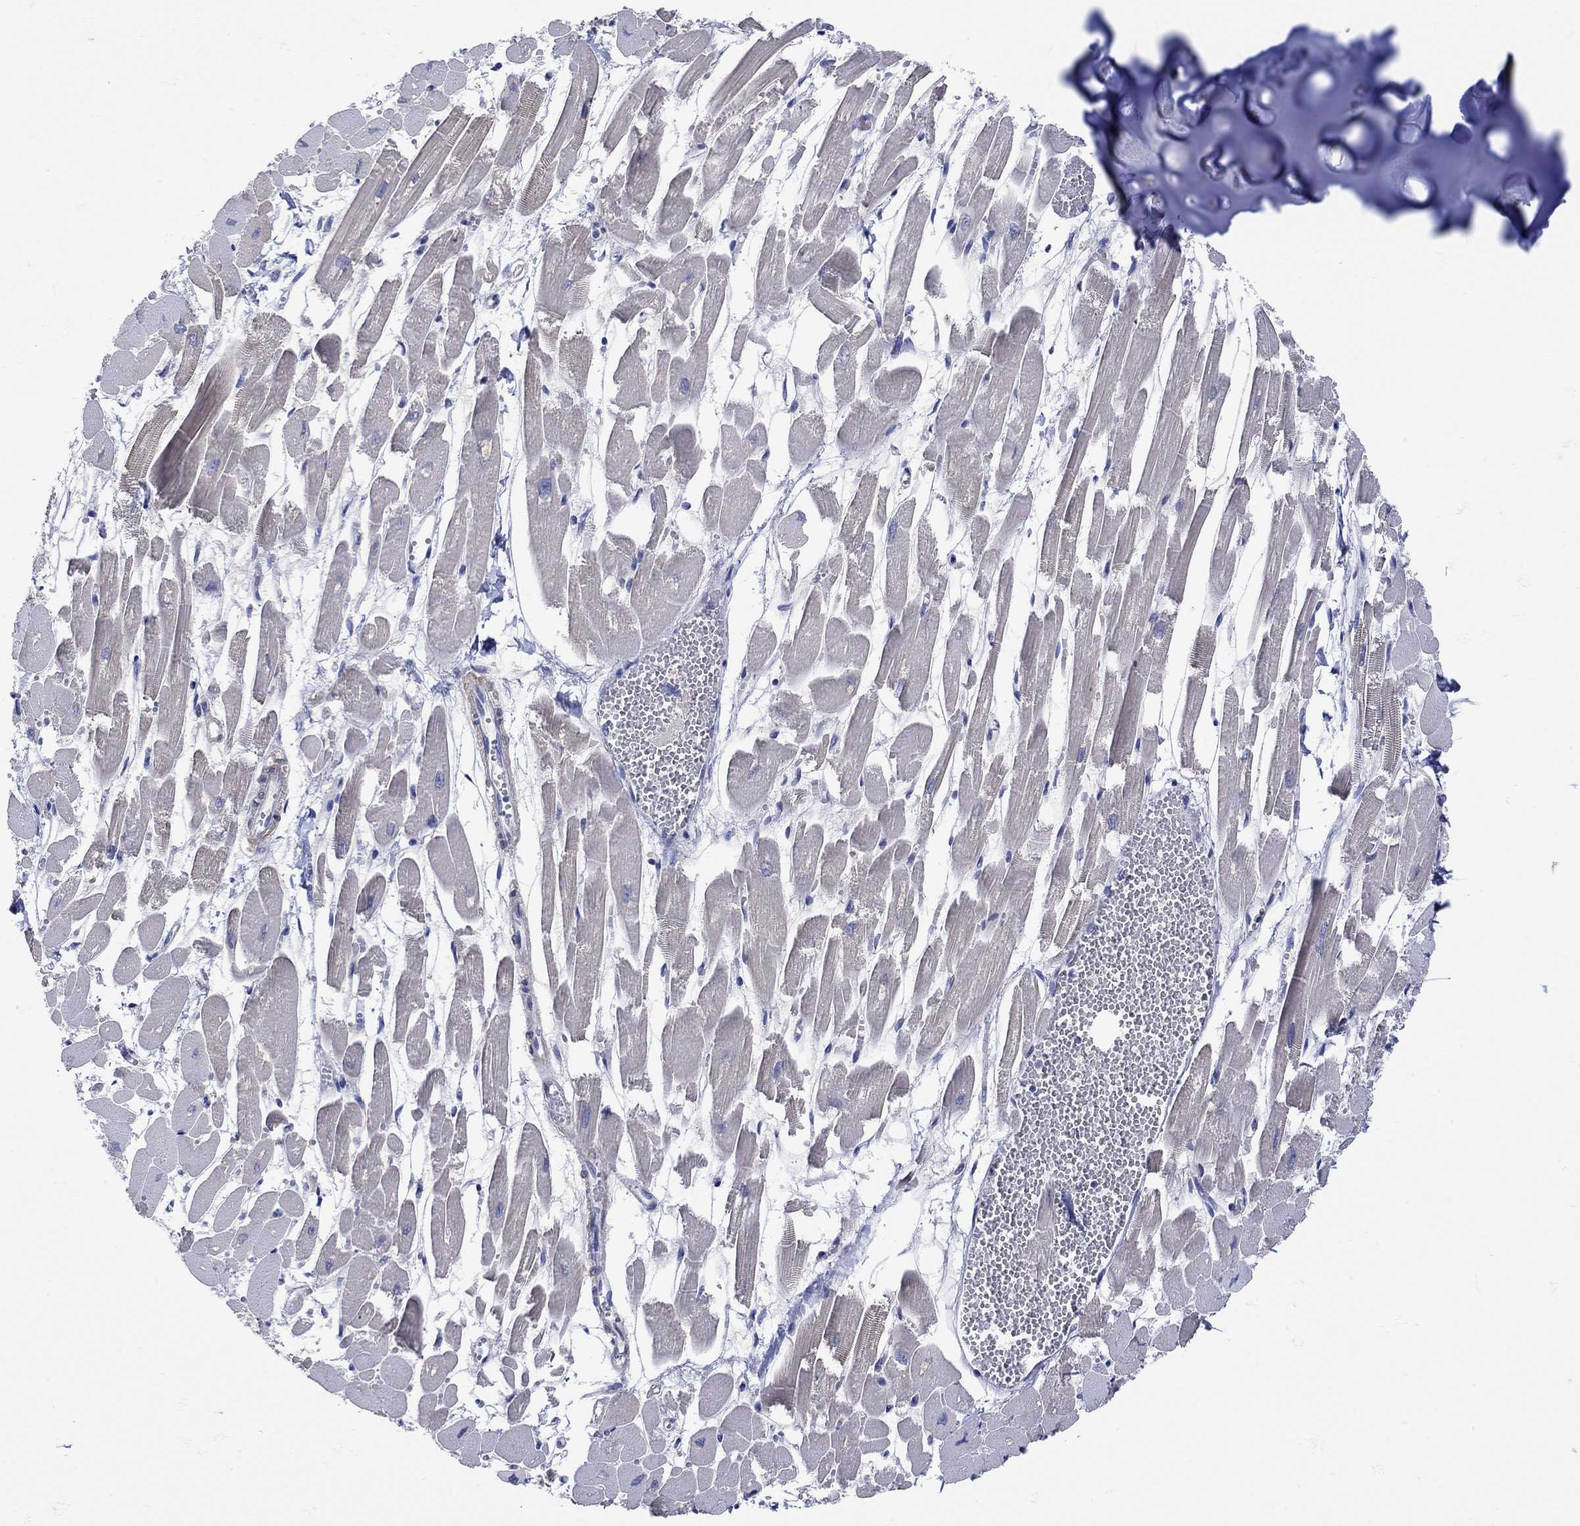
{"staining": {"intensity": "negative", "quantity": "none", "location": "none"}, "tissue": "heart muscle", "cell_type": "Cardiomyocytes", "image_type": "normal", "snomed": [{"axis": "morphology", "description": "Normal tissue, NOS"}, {"axis": "topography", "description": "Heart"}], "caption": "Immunohistochemistry (IHC) micrograph of benign human heart muscle stained for a protein (brown), which demonstrates no expression in cardiomyocytes.", "gene": "MSI1", "patient": {"sex": "female", "age": 52}}